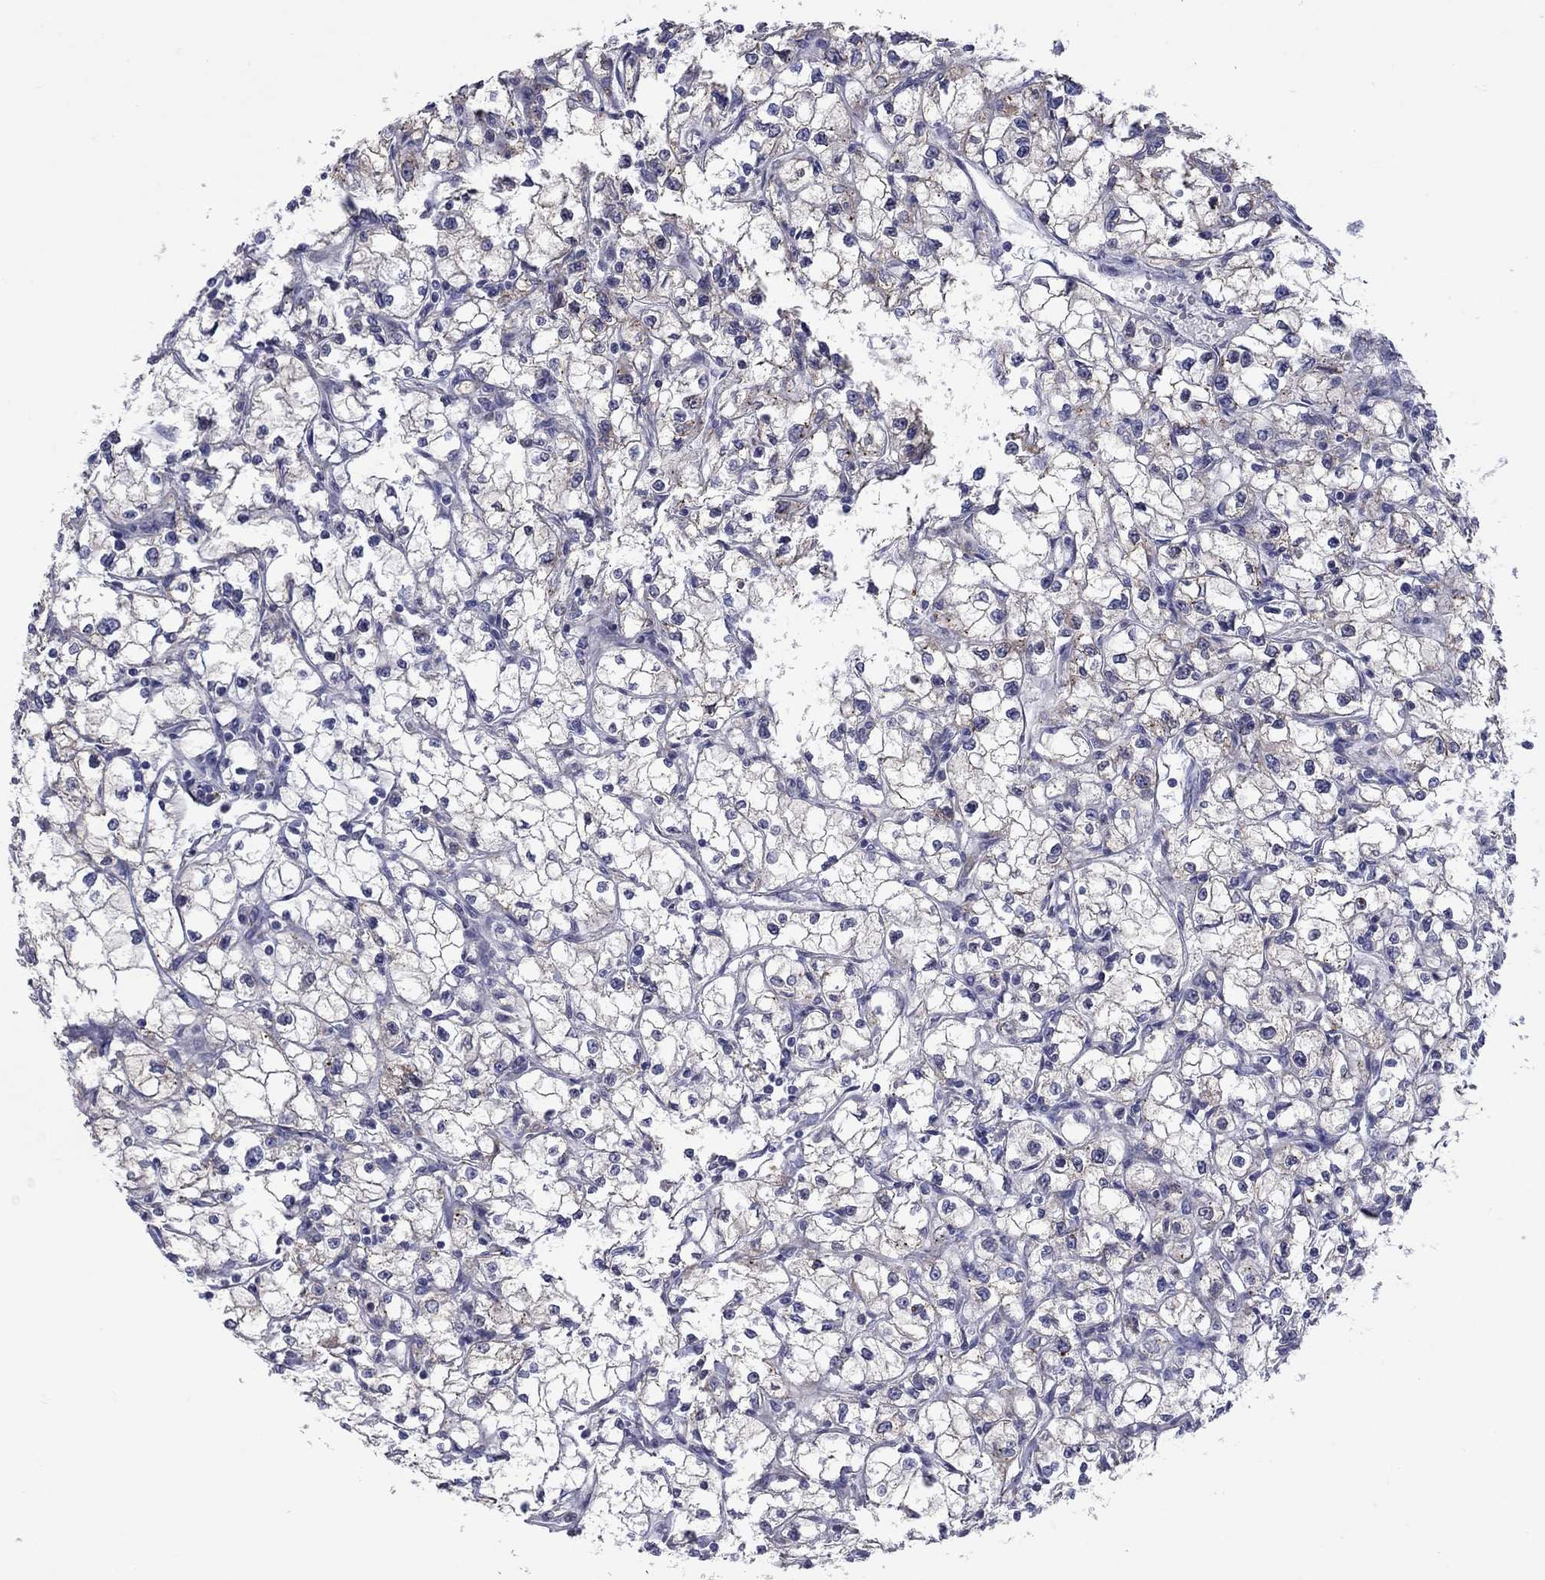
{"staining": {"intensity": "negative", "quantity": "none", "location": "none"}, "tissue": "renal cancer", "cell_type": "Tumor cells", "image_type": "cancer", "snomed": [{"axis": "morphology", "description": "Adenocarcinoma, NOS"}, {"axis": "topography", "description": "Kidney"}], "caption": "A micrograph of human adenocarcinoma (renal) is negative for staining in tumor cells.", "gene": "TMPRSS11A", "patient": {"sex": "male", "age": 67}}